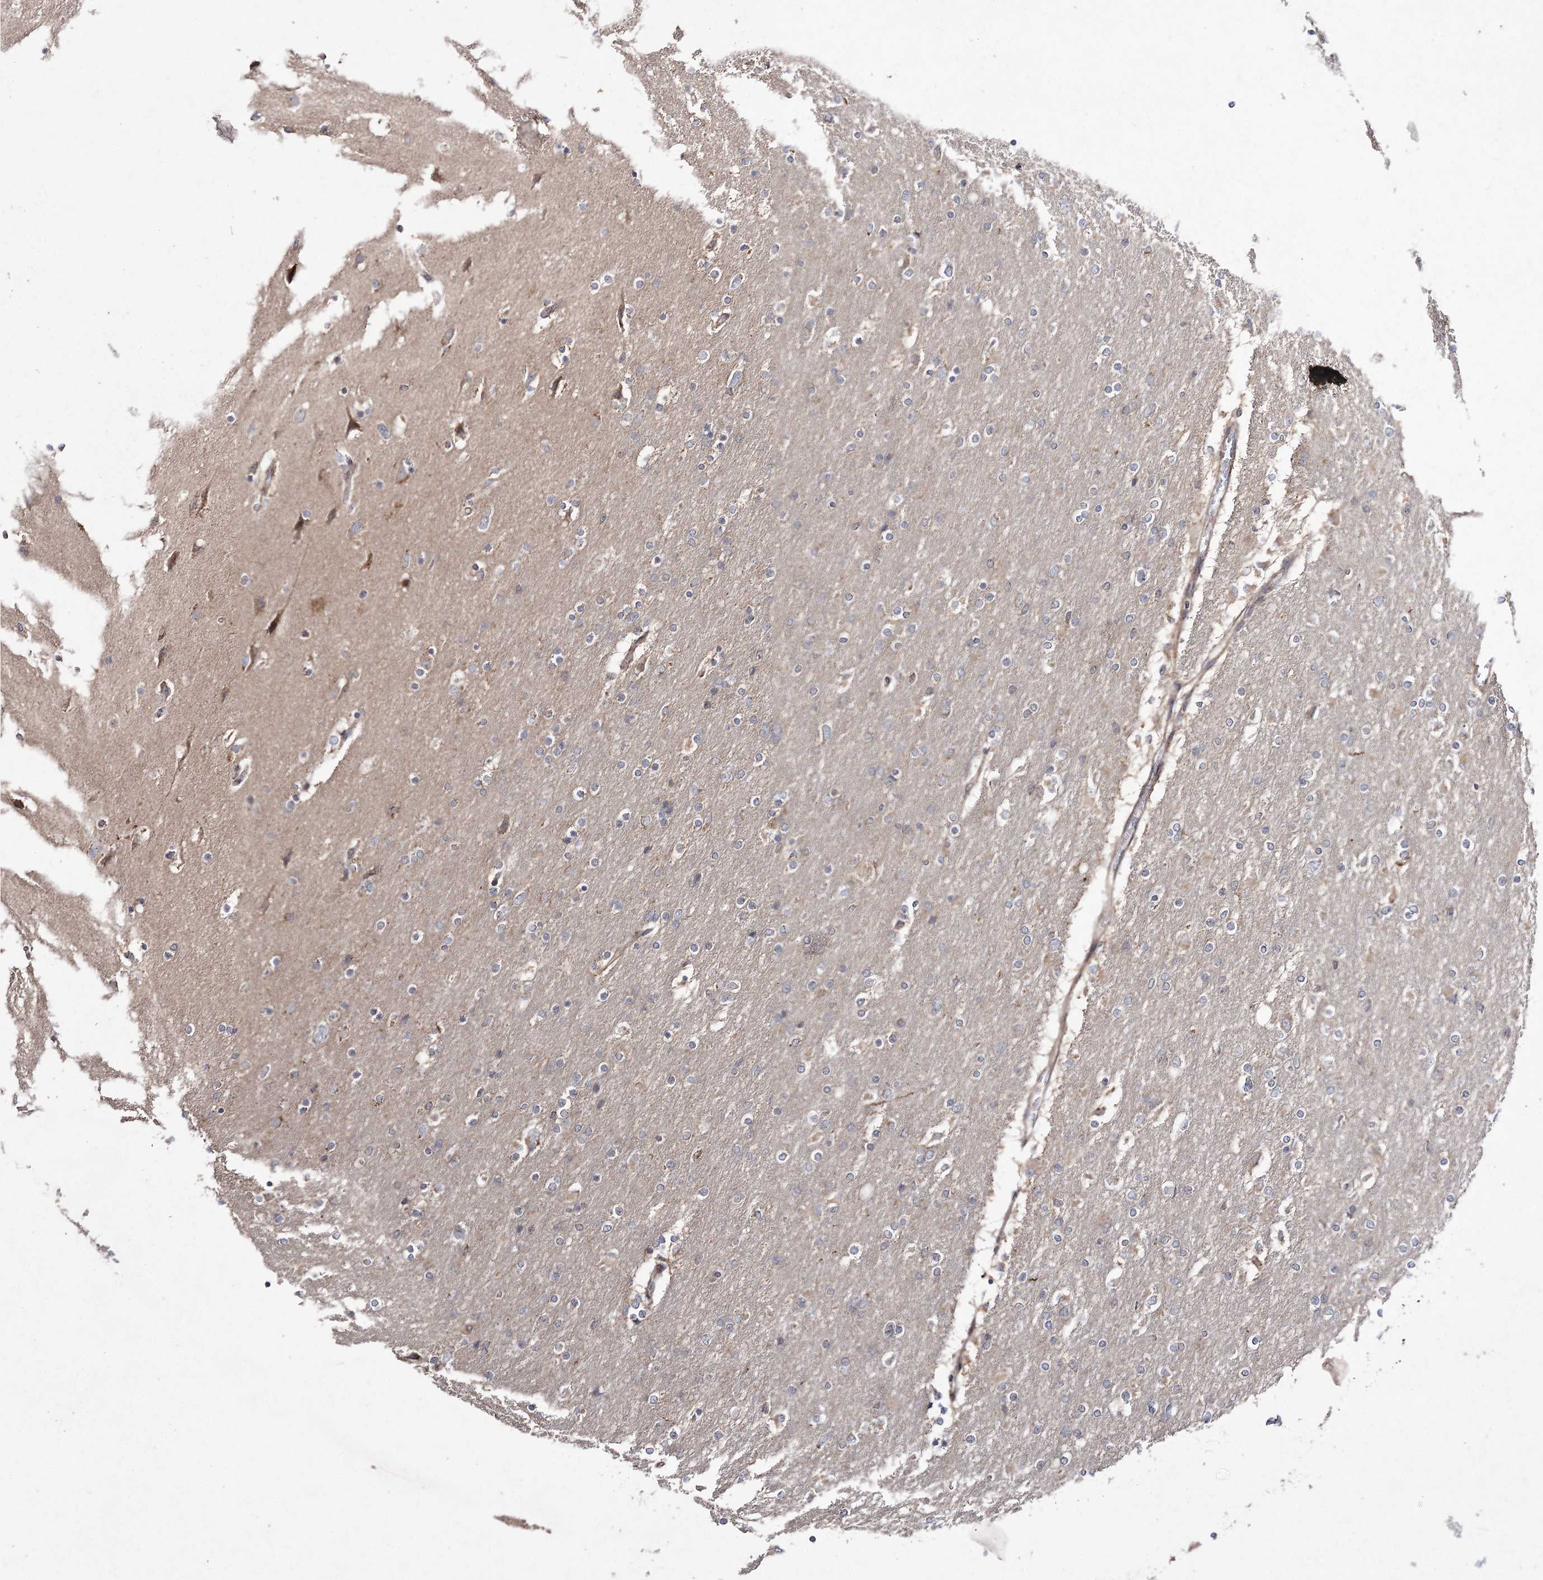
{"staining": {"intensity": "negative", "quantity": "none", "location": "none"}, "tissue": "glioma", "cell_type": "Tumor cells", "image_type": "cancer", "snomed": [{"axis": "morphology", "description": "Glioma, malignant, High grade"}, {"axis": "topography", "description": "Cerebral cortex"}], "caption": "Glioma stained for a protein using immunohistochemistry (IHC) shows no expression tumor cells.", "gene": "FANCL", "patient": {"sex": "female", "age": 36}}